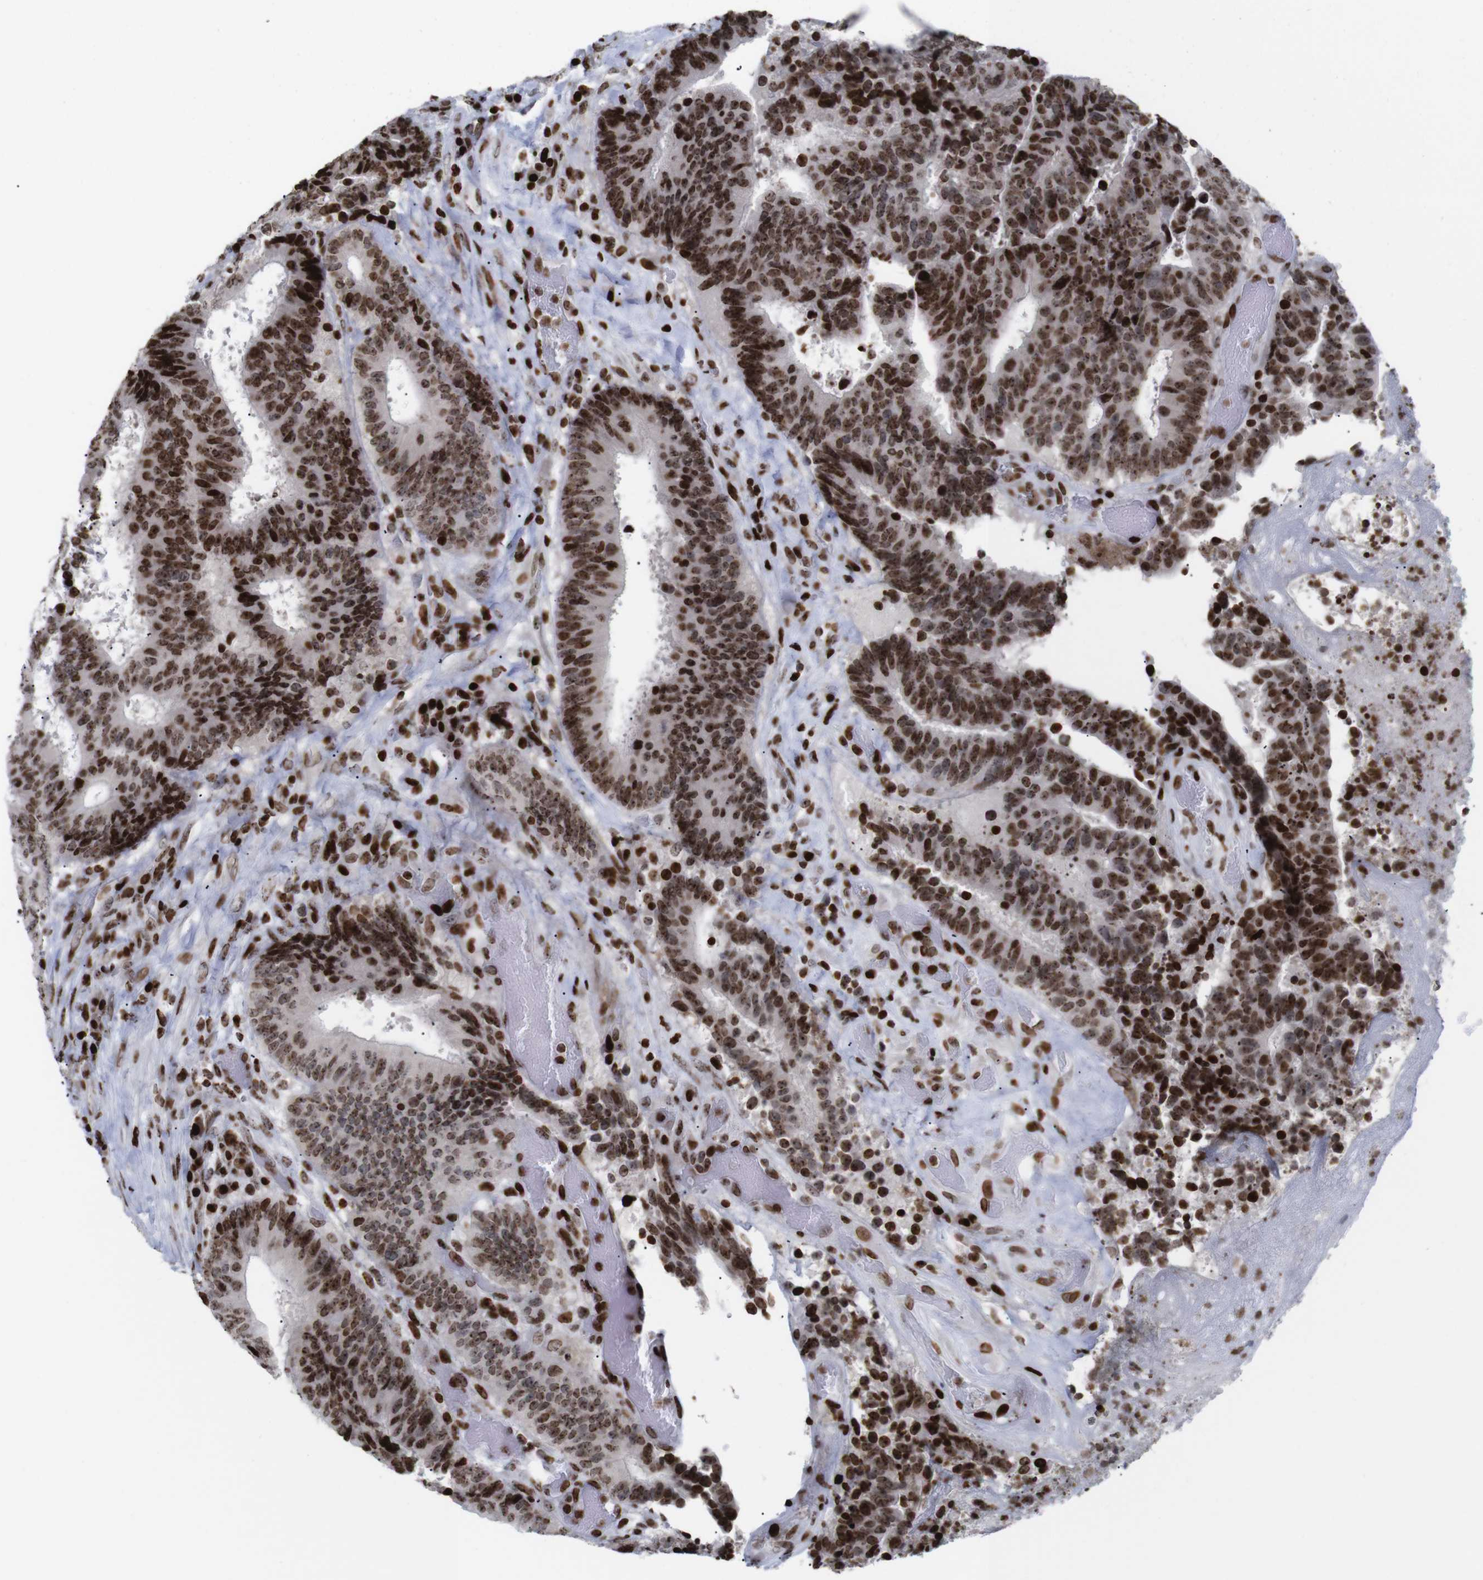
{"staining": {"intensity": "strong", "quantity": ">75%", "location": "nuclear"}, "tissue": "colorectal cancer", "cell_type": "Tumor cells", "image_type": "cancer", "snomed": [{"axis": "morphology", "description": "Adenocarcinoma, NOS"}, {"axis": "topography", "description": "Rectum"}], "caption": "Tumor cells reveal high levels of strong nuclear expression in approximately >75% of cells in colorectal cancer.", "gene": "H1-4", "patient": {"sex": "male", "age": 72}}